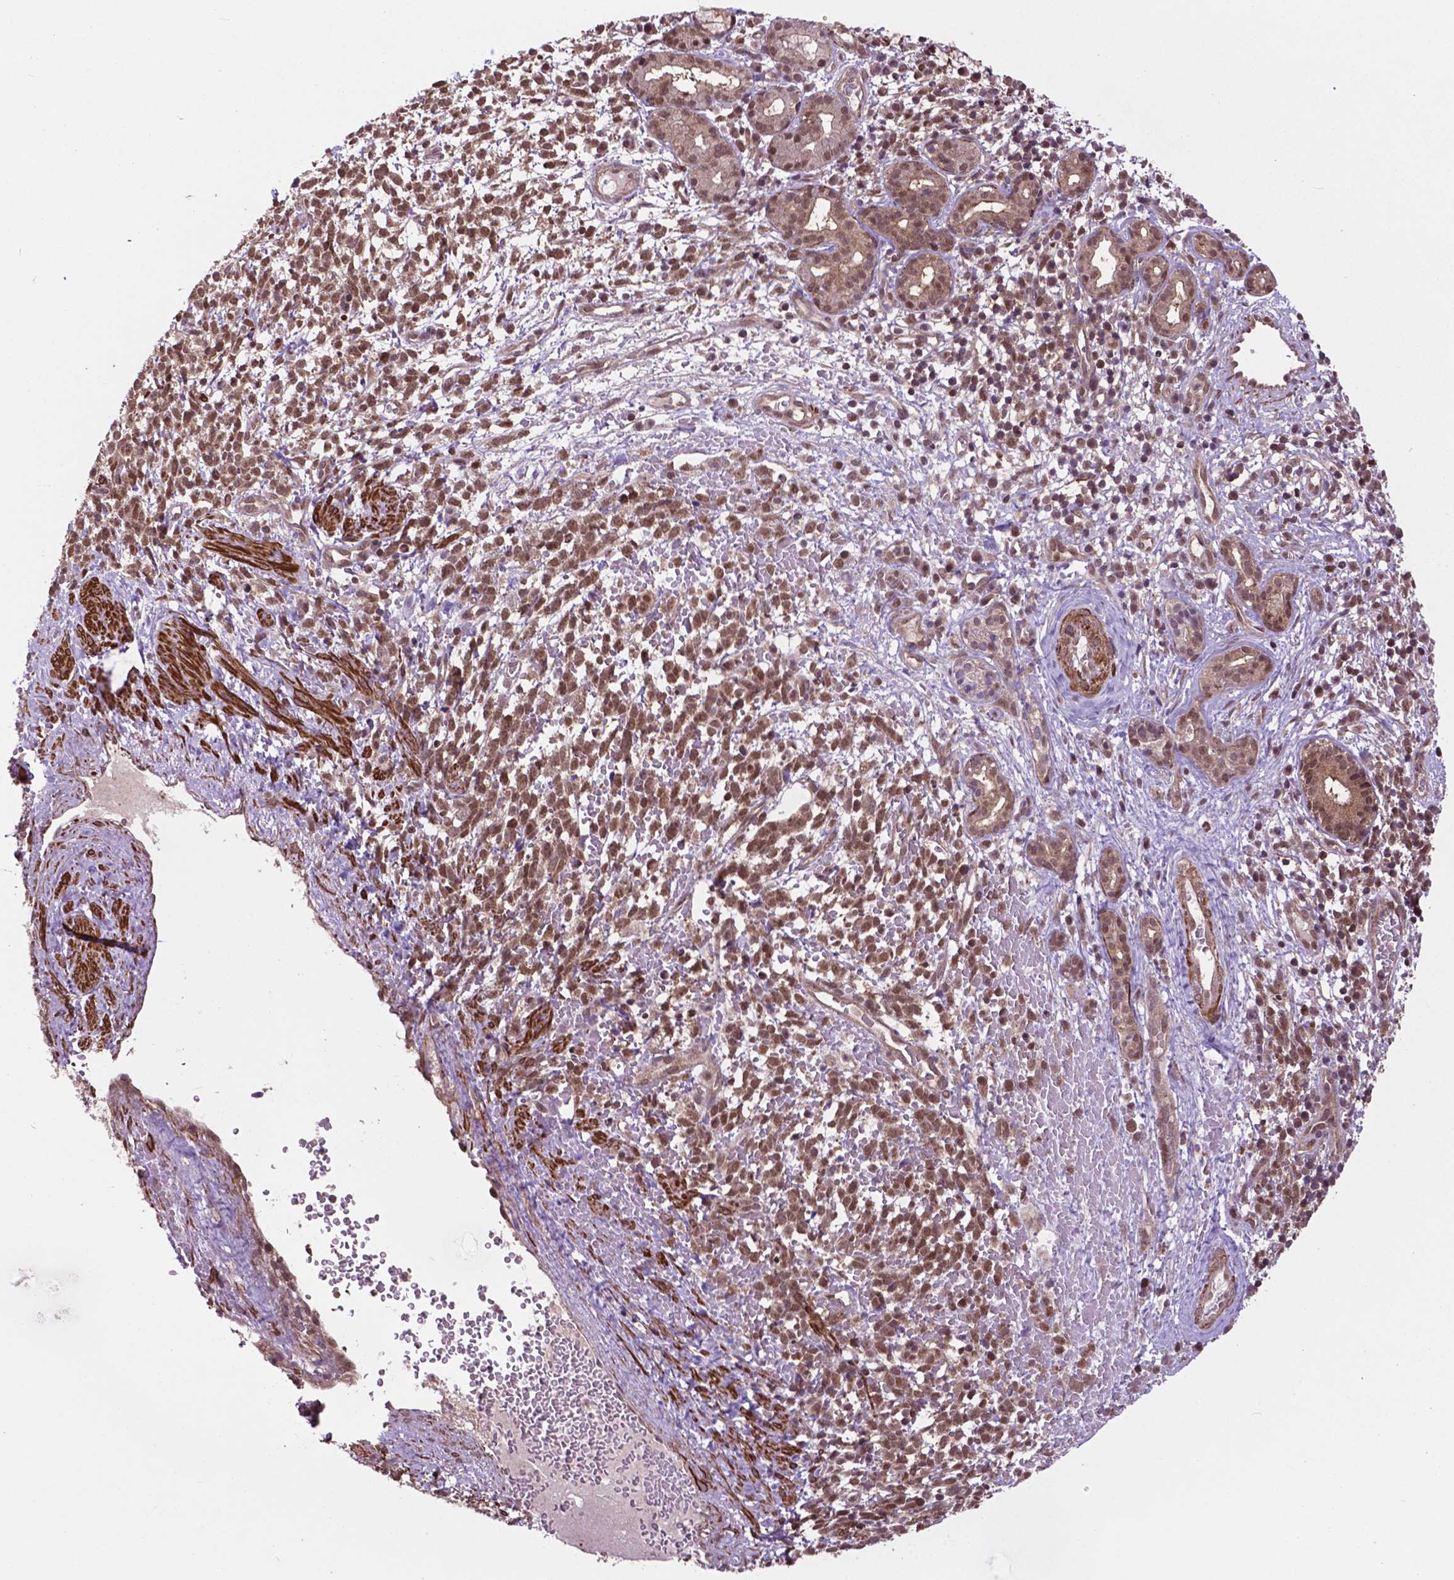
{"staining": {"intensity": "moderate", "quantity": ">75%", "location": "nuclear"}, "tissue": "melanoma", "cell_type": "Tumor cells", "image_type": "cancer", "snomed": [{"axis": "morphology", "description": "Malignant melanoma, NOS"}, {"axis": "topography", "description": "Skin"}], "caption": "This image displays IHC staining of human melanoma, with medium moderate nuclear positivity in about >75% of tumor cells.", "gene": "OTUB1", "patient": {"sex": "female", "age": 70}}